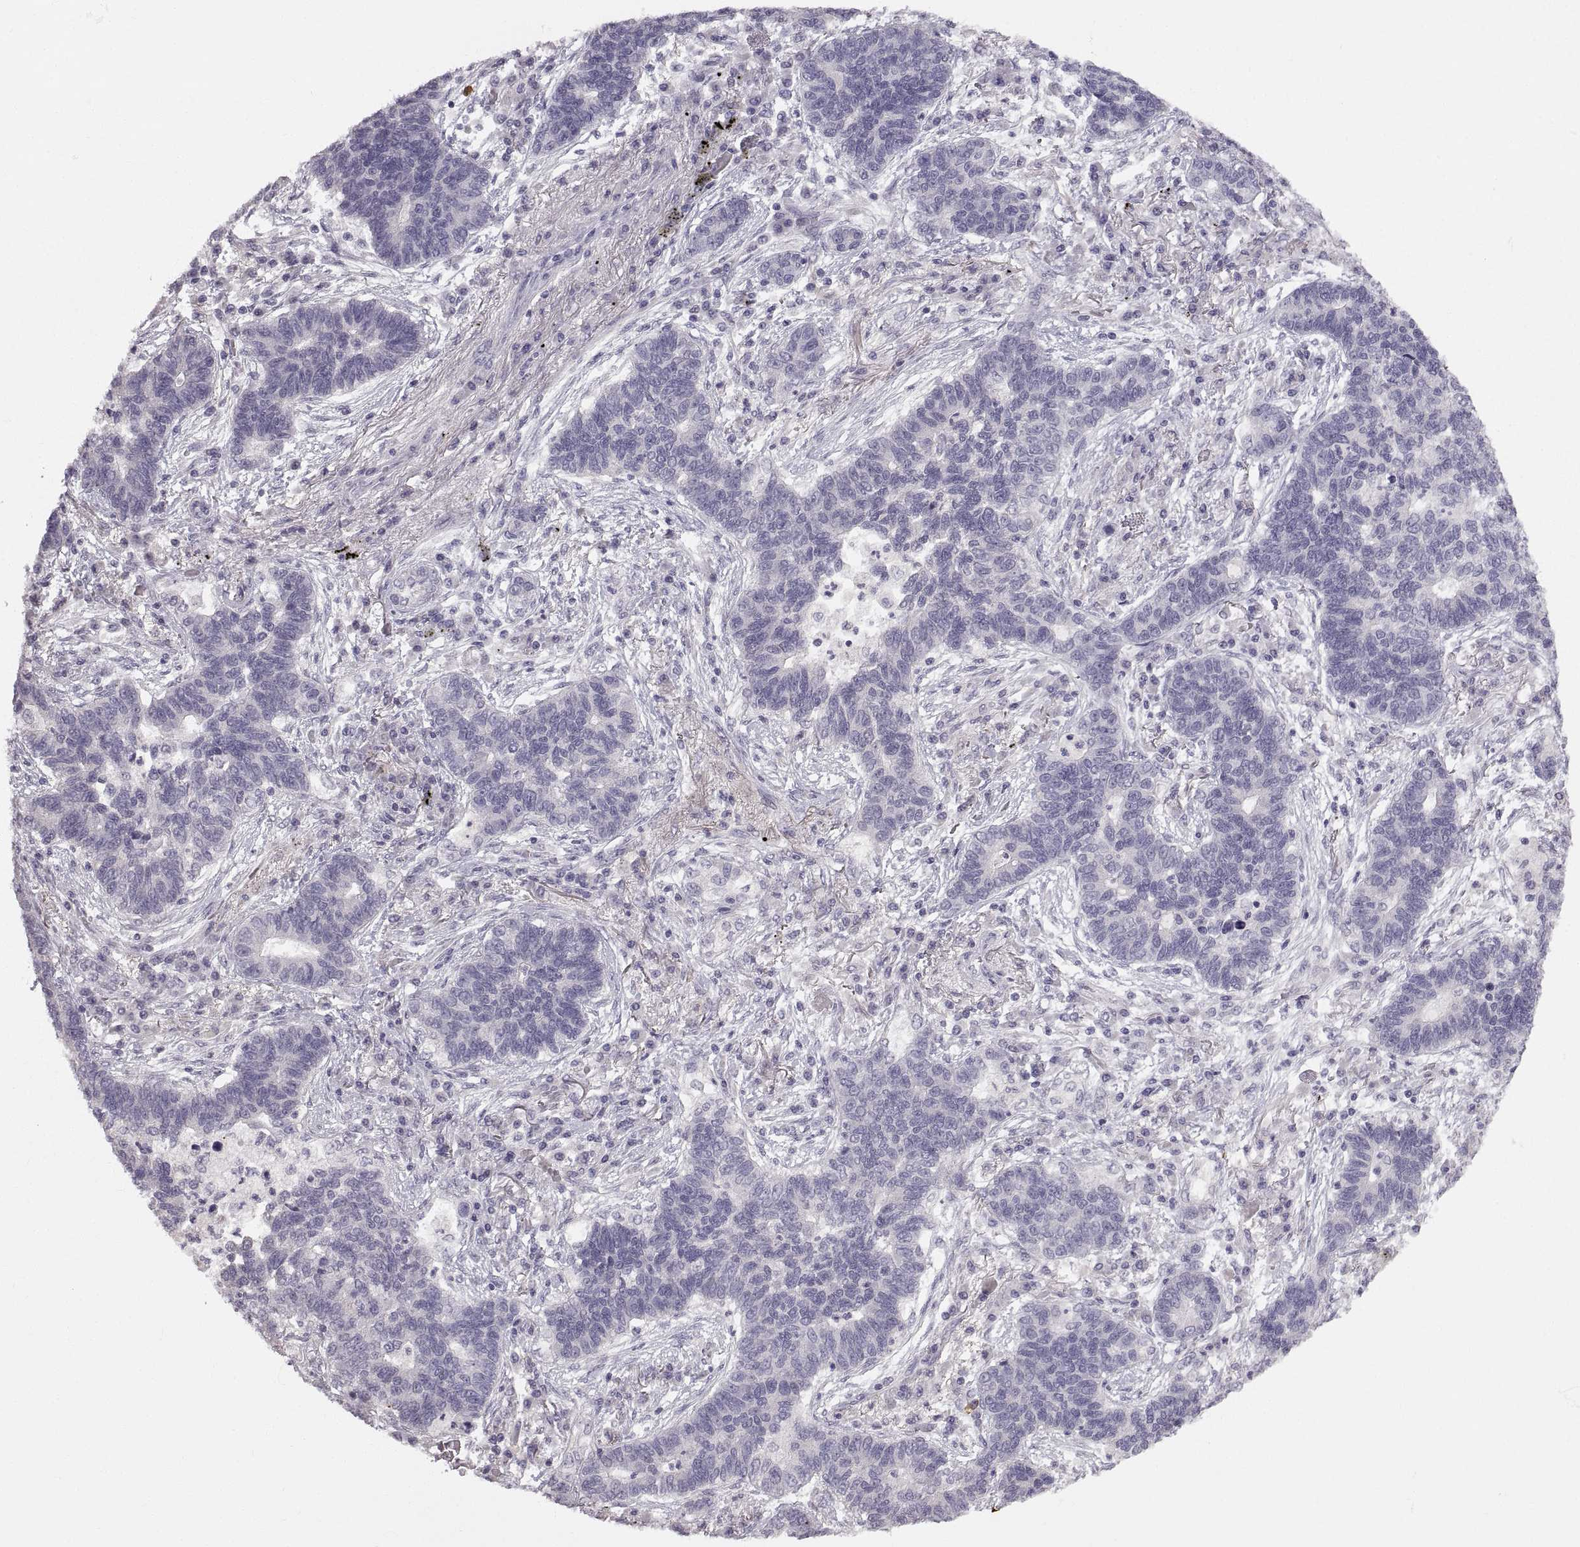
{"staining": {"intensity": "negative", "quantity": "none", "location": "none"}, "tissue": "lung cancer", "cell_type": "Tumor cells", "image_type": "cancer", "snomed": [{"axis": "morphology", "description": "Adenocarcinoma, NOS"}, {"axis": "topography", "description": "Lung"}], "caption": "High power microscopy histopathology image of an immunohistochemistry (IHC) micrograph of lung cancer, revealing no significant positivity in tumor cells. (Brightfield microscopy of DAB (3,3'-diaminobenzidine) IHC at high magnification).", "gene": "ZNF185", "patient": {"sex": "female", "age": 57}}